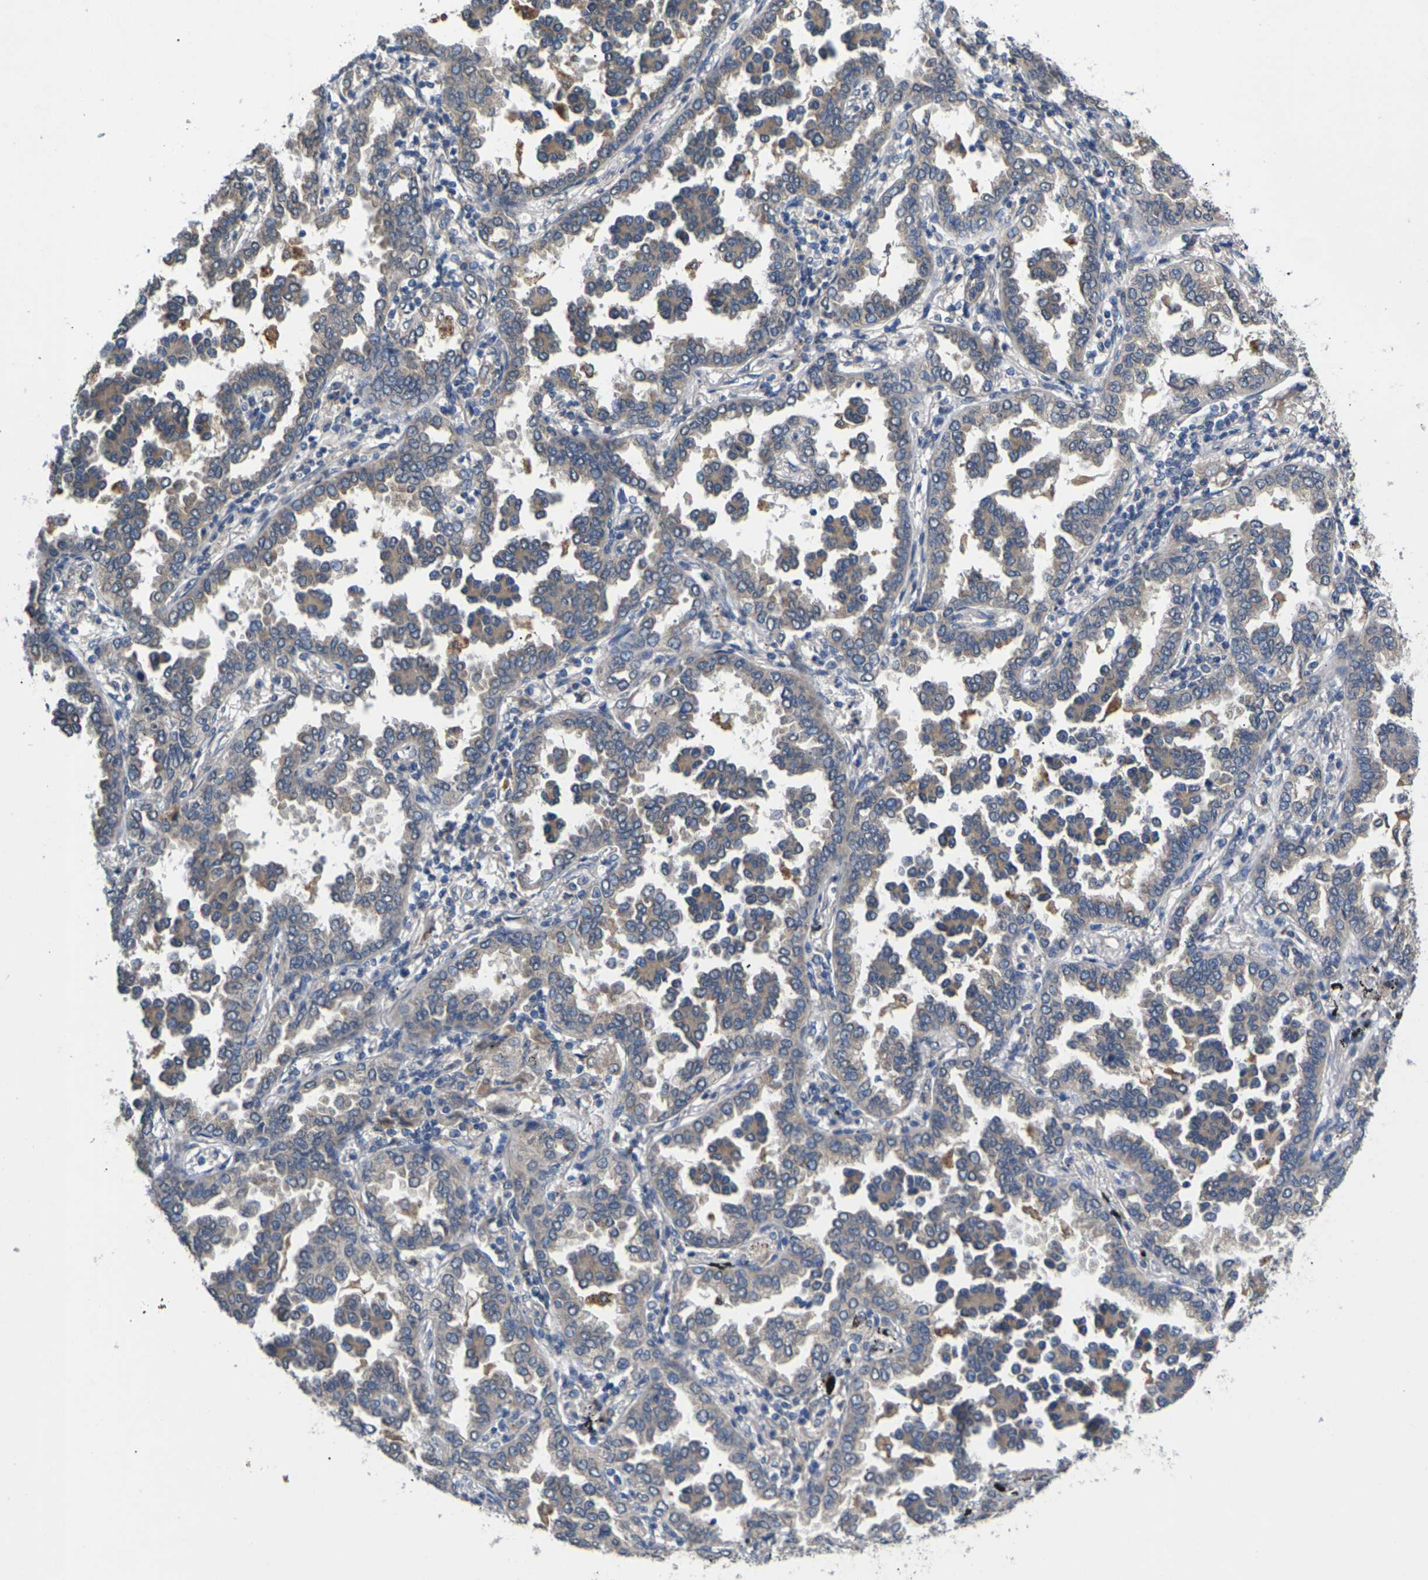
{"staining": {"intensity": "weak", "quantity": "<25%", "location": "cytoplasmic/membranous"}, "tissue": "lung cancer", "cell_type": "Tumor cells", "image_type": "cancer", "snomed": [{"axis": "morphology", "description": "Normal tissue, NOS"}, {"axis": "morphology", "description": "Adenocarcinoma, NOS"}, {"axis": "topography", "description": "Lung"}], "caption": "Lung adenocarcinoma stained for a protein using immunohistochemistry demonstrates no expression tumor cells.", "gene": "SLC2A2", "patient": {"sex": "male", "age": 59}}